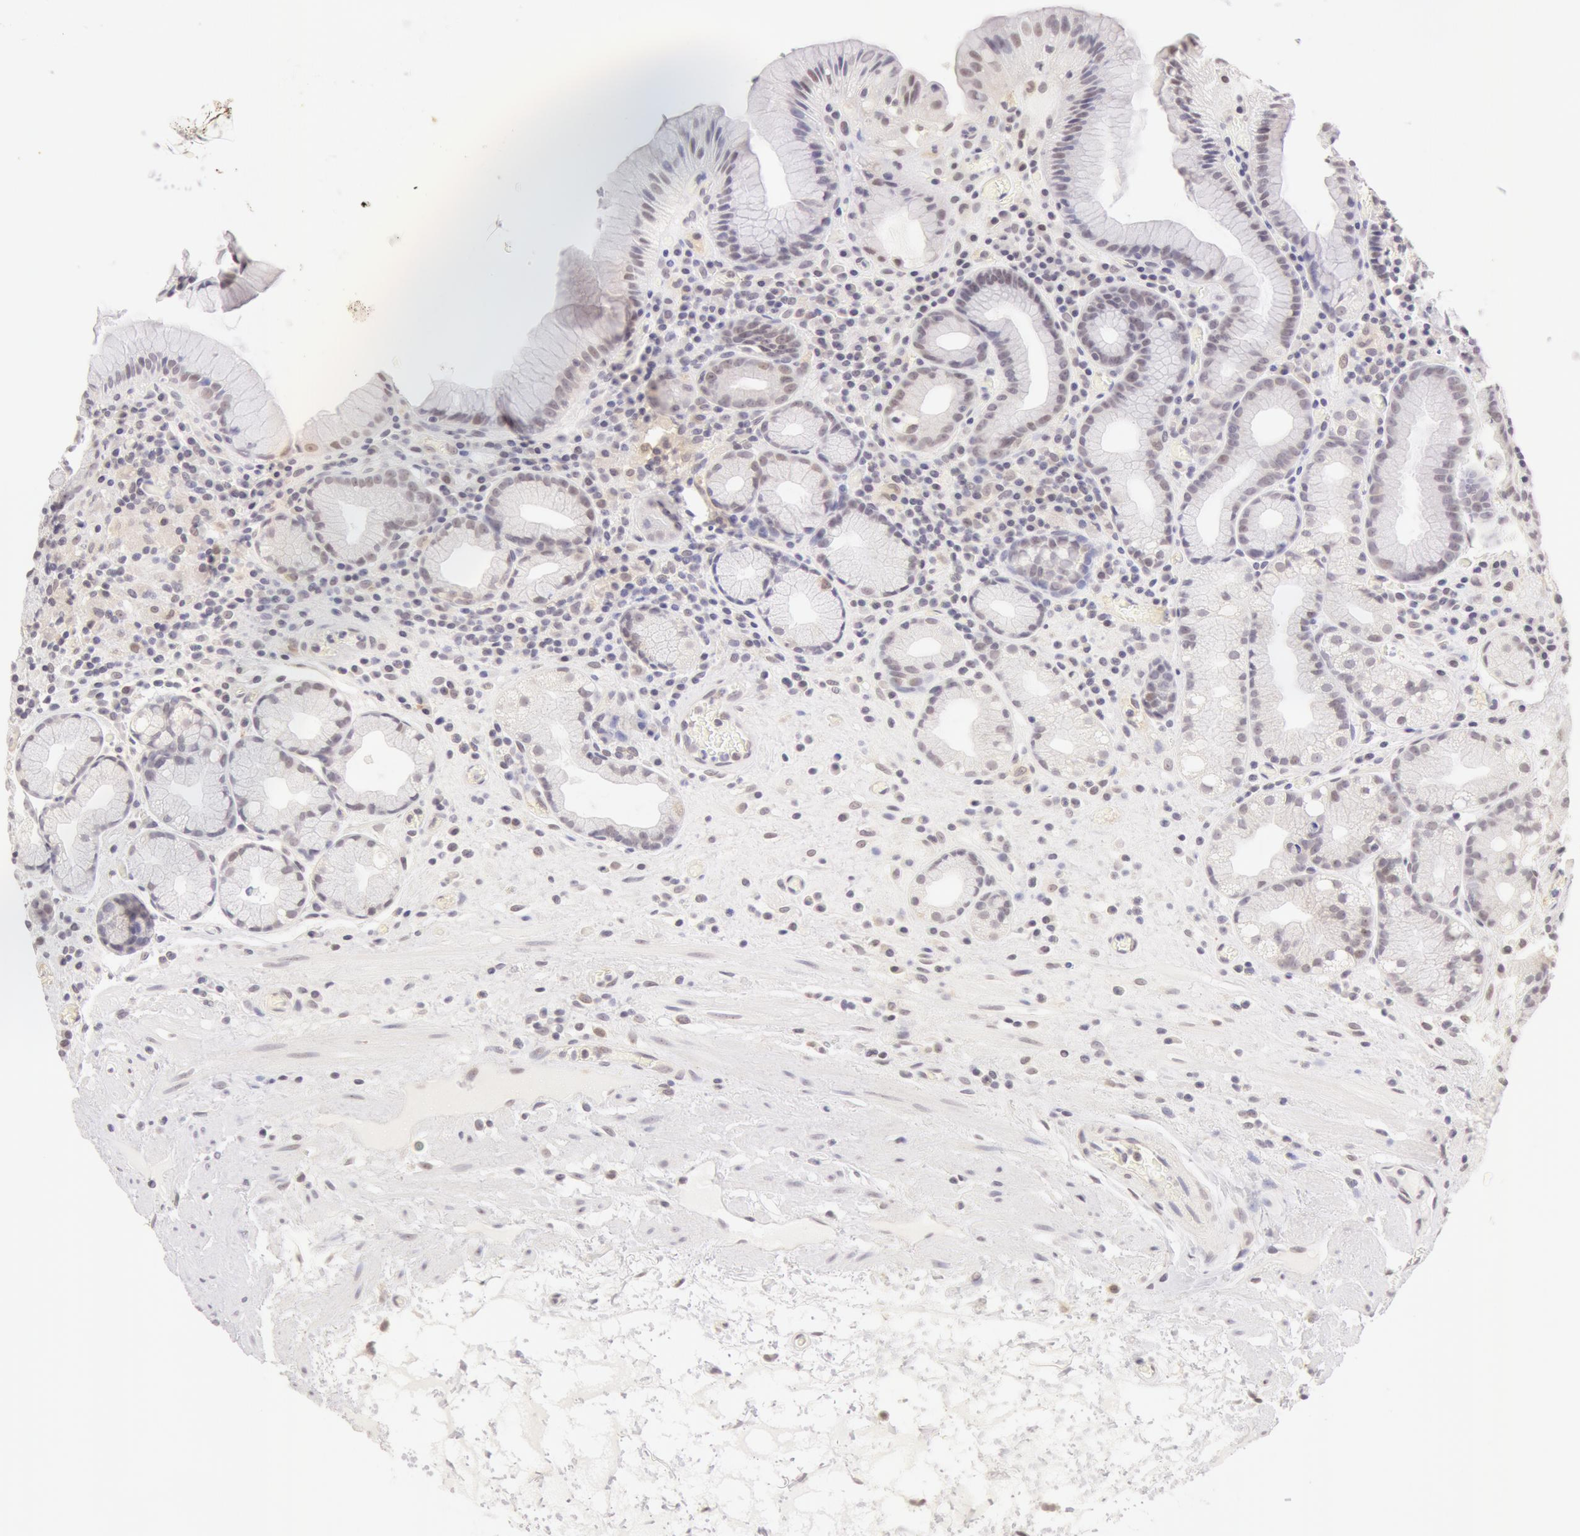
{"staining": {"intensity": "negative", "quantity": "none", "location": "none"}, "tissue": "stomach", "cell_type": "Glandular cells", "image_type": "normal", "snomed": [{"axis": "morphology", "description": "Normal tissue, NOS"}, {"axis": "topography", "description": "Stomach, lower"}, {"axis": "topography", "description": "Duodenum"}], "caption": "Immunohistochemical staining of unremarkable human stomach exhibits no significant expression in glandular cells.", "gene": "ZNF597", "patient": {"sex": "male", "age": 84}}